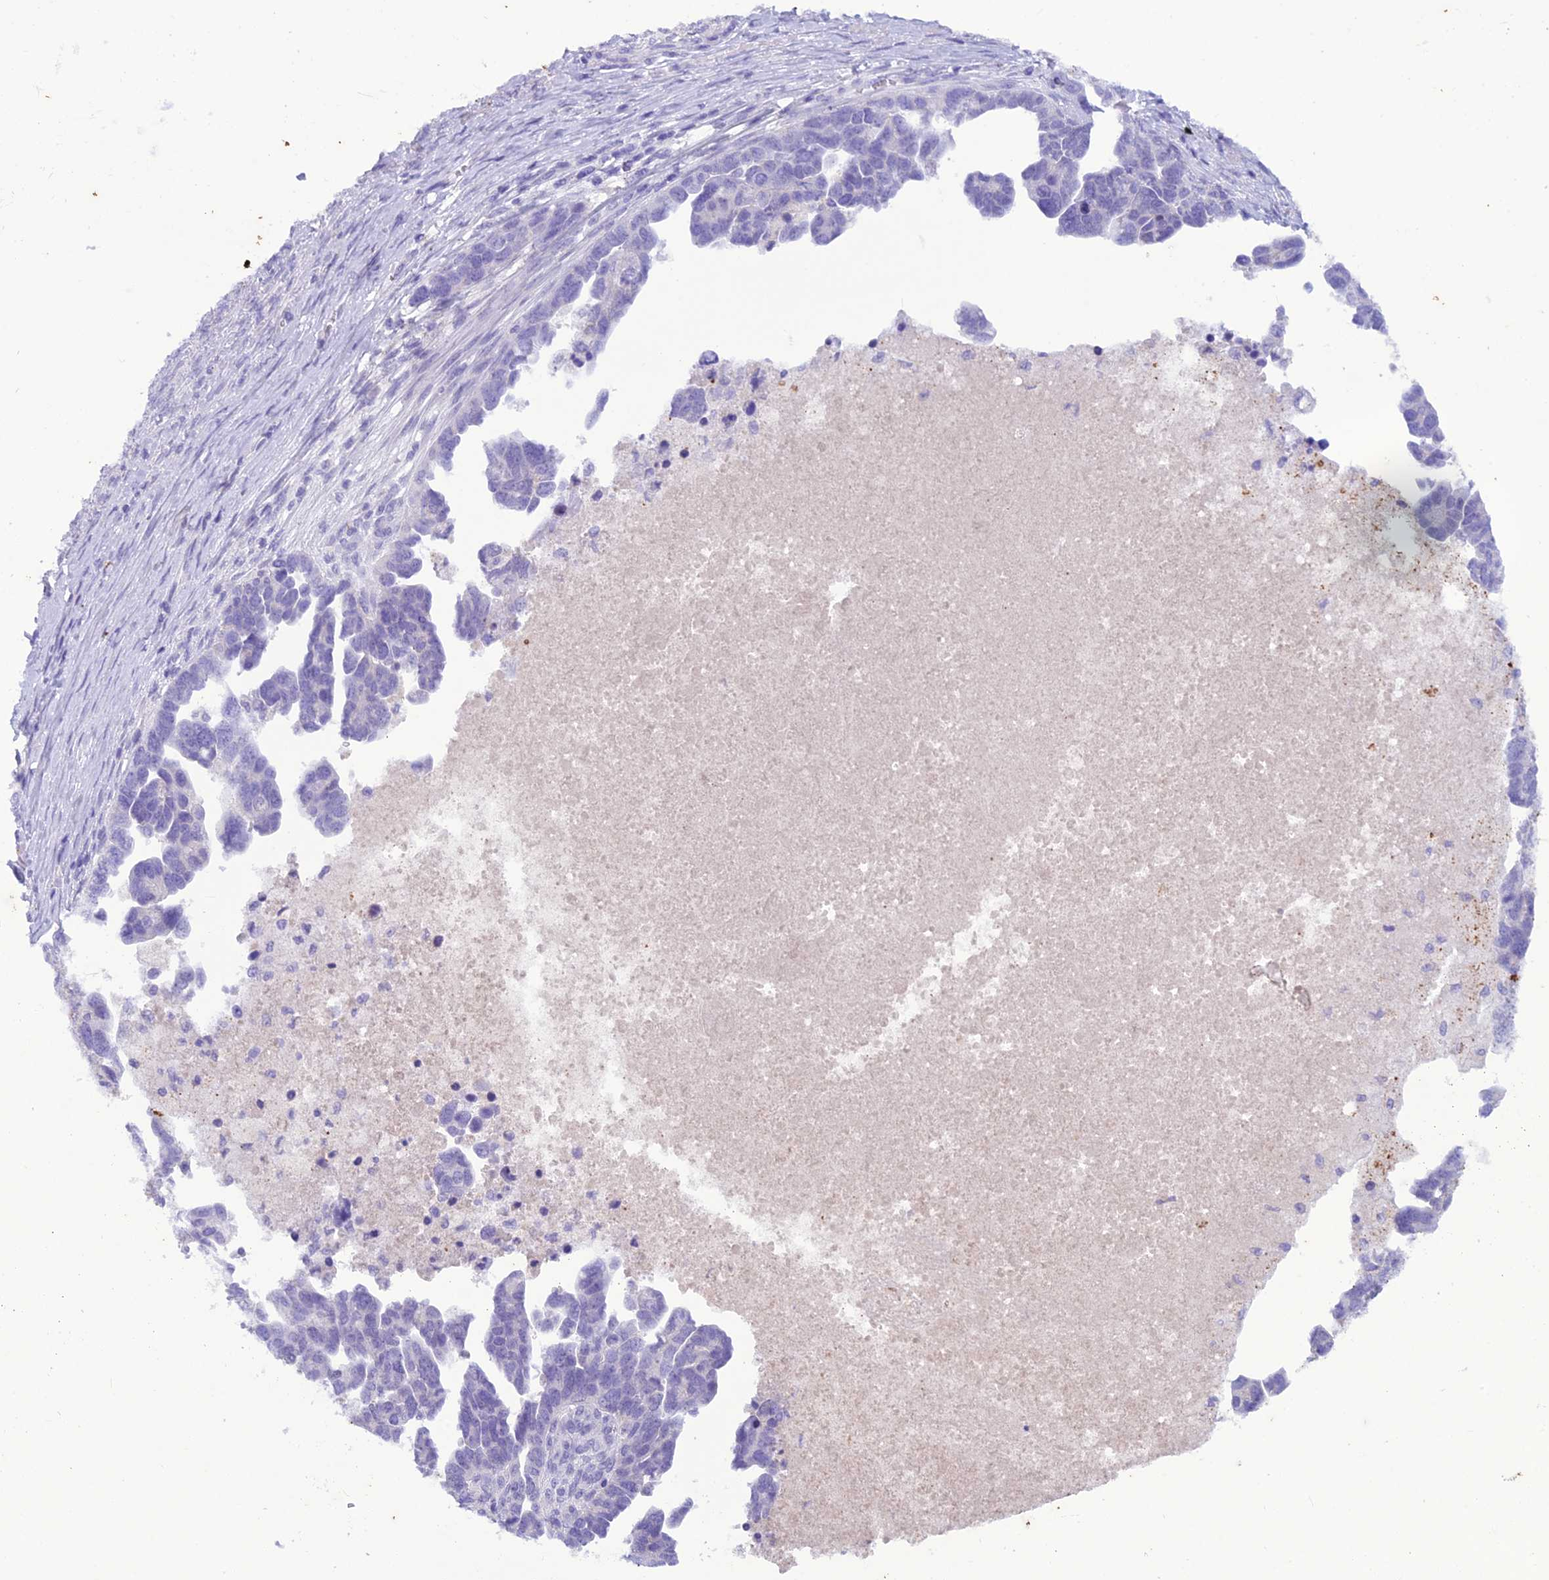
{"staining": {"intensity": "negative", "quantity": "none", "location": "none"}, "tissue": "ovarian cancer", "cell_type": "Tumor cells", "image_type": "cancer", "snomed": [{"axis": "morphology", "description": "Cystadenocarcinoma, serous, NOS"}, {"axis": "topography", "description": "Ovary"}], "caption": "A high-resolution photomicrograph shows immunohistochemistry staining of serous cystadenocarcinoma (ovarian), which displays no significant expression in tumor cells.", "gene": "IFT172", "patient": {"sex": "female", "age": 54}}